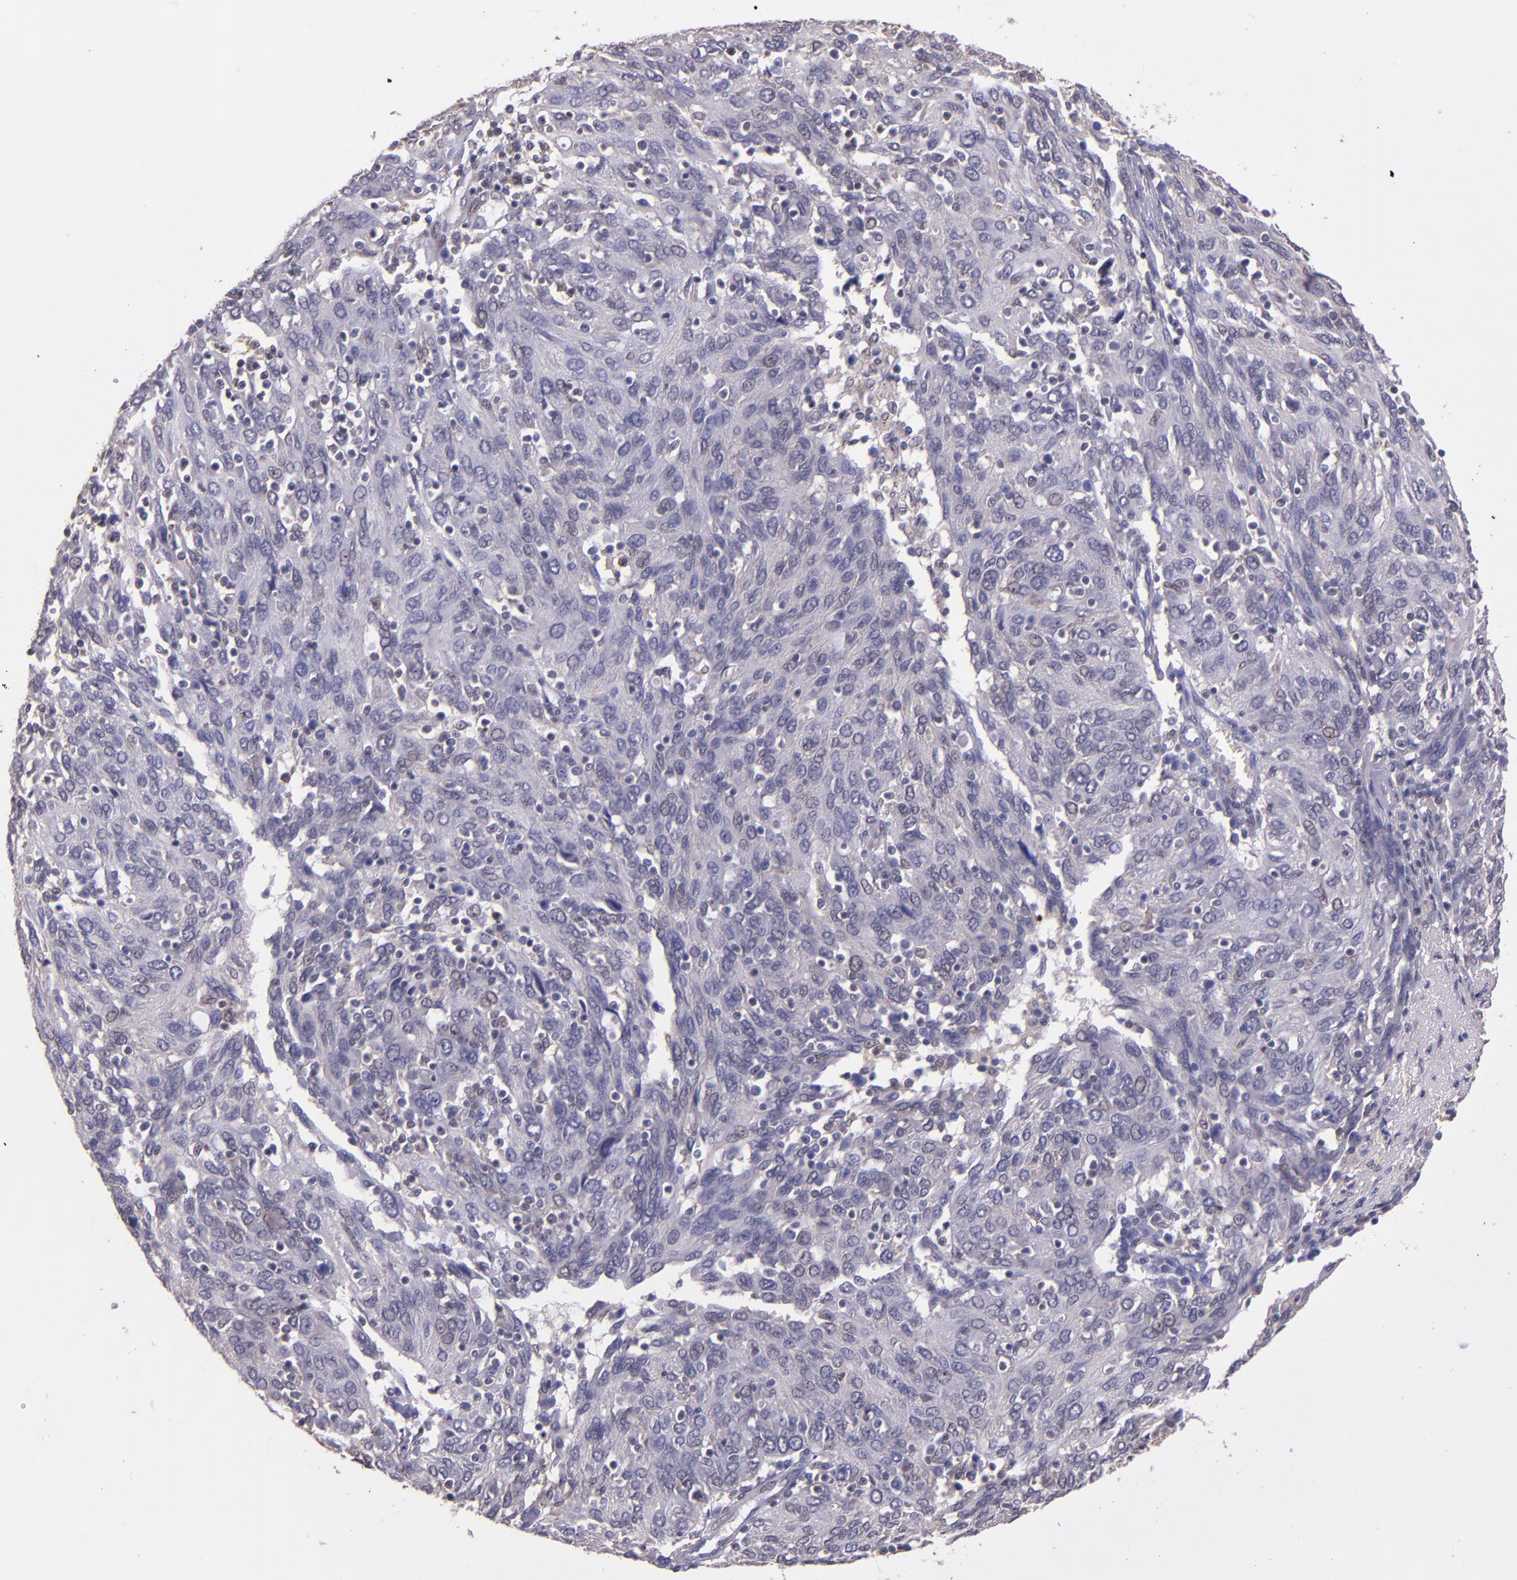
{"staining": {"intensity": "weak", "quantity": "<25%", "location": "nuclear"}, "tissue": "ovarian cancer", "cell_type": "Tumor cells", "image_type": "cancer", "snomed": [{"axis": "morphology", "description": "Carcinoma, endometroid"}, {"axis": "topography", "description": "Ovary"}], "caption": "Tumor cells show no significant protein positivity in ovarian cancer (endometroid carcinoma). Brightfield microscopy of immunohistochemistry (IHC) stained with DAB (brown) and hematoxylin (blue), captured at high magnification.", "gene": "STAT6", "patient": {"sex": "female", "age": 50}}